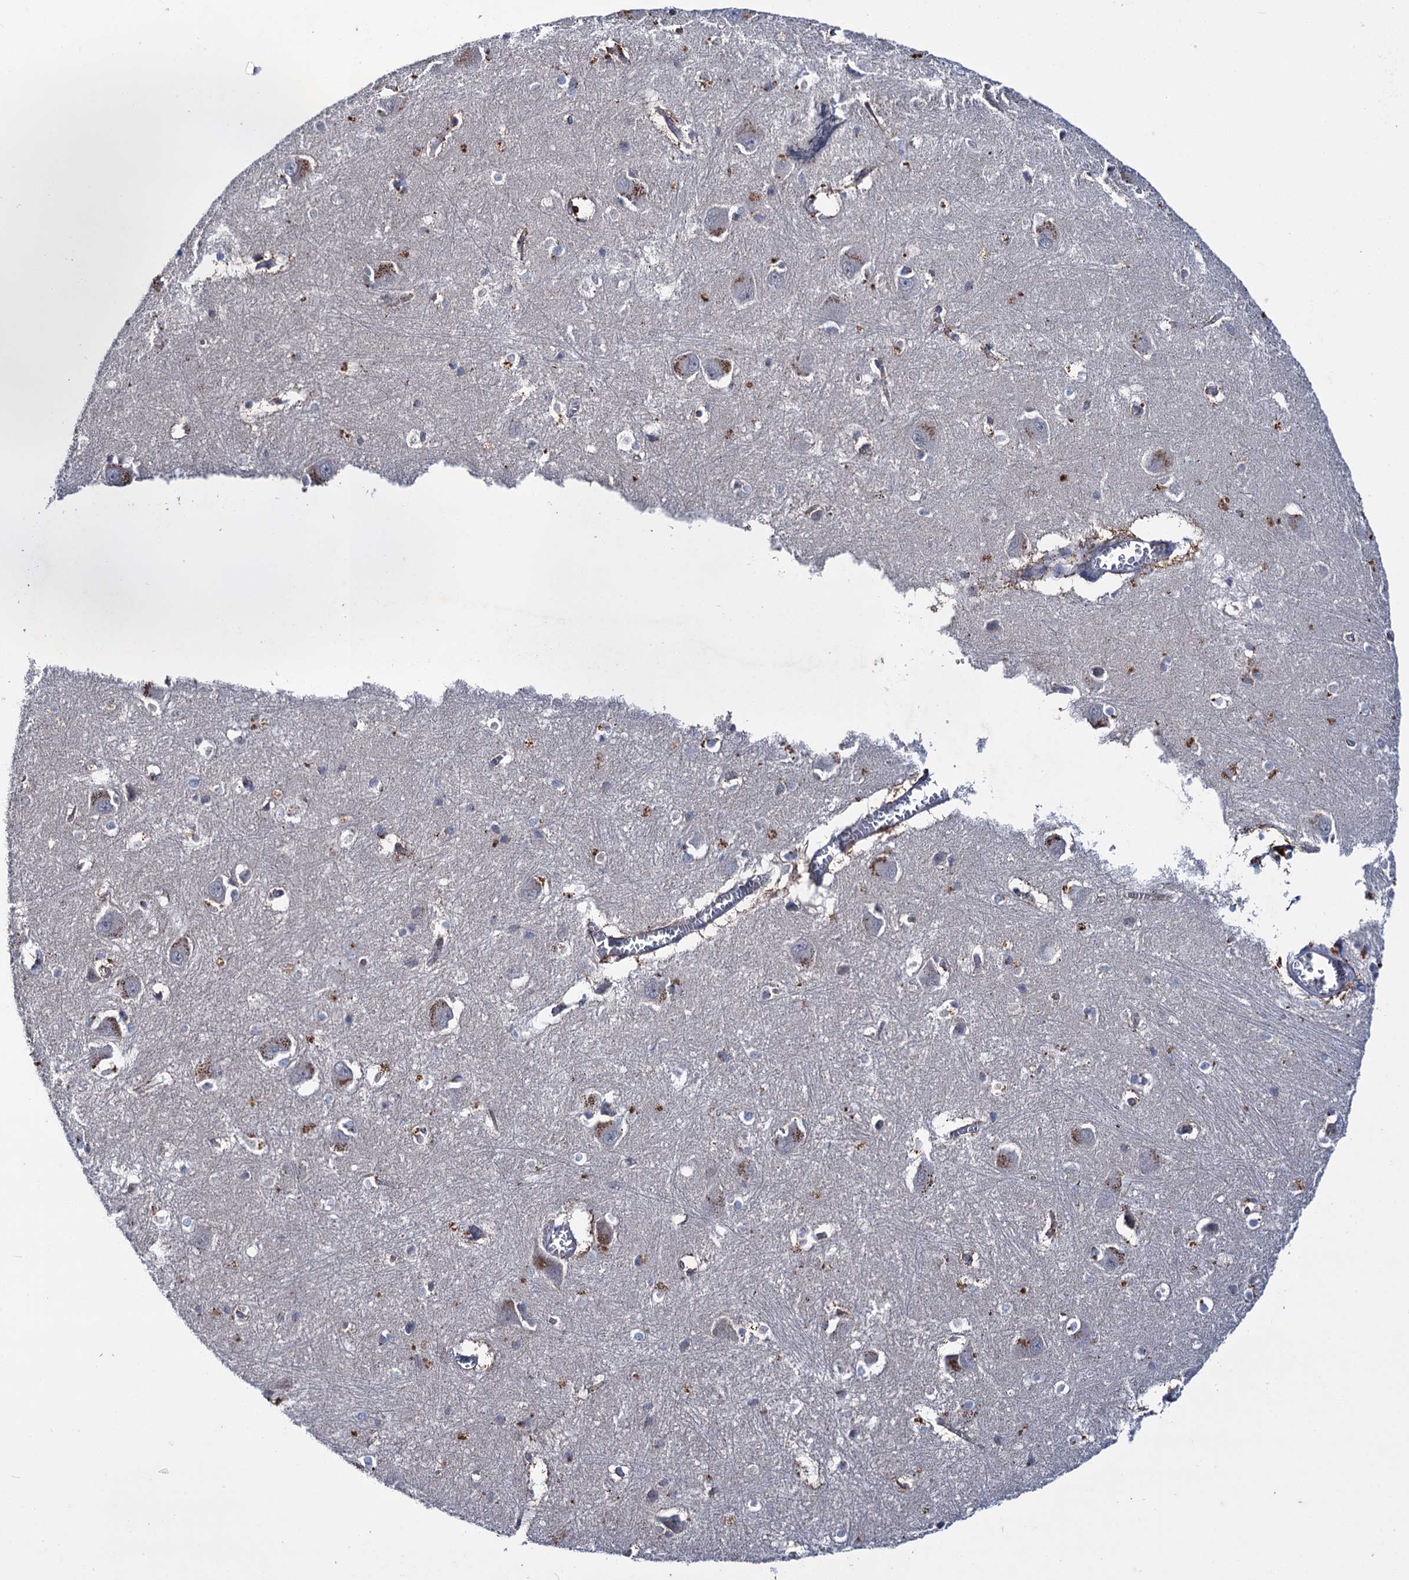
{"staining": {"intensity": "moderate", "quantity": "<25%", "location": "cytoplasmic/membranous"}, "tissue": "caudate", "cell_type": "Glial cells", "image_type": "normal", "snomed": [{"axis": "morphology", "description": "Normal tissue, NOS"}, {"axis": "topography", "description": "Lateral ventricle wall"}], "caption": "Immunohistochemical staining of normal human caudate exhibits low levels of moderate cytoplasmic/membranous positivity in about <25% of glial cells. The staining was performed using DAB (3,3'-diaminobenzidine) to visualize the protein expression in brown, while the nuclei were stained in blue with hematoxylin (Magnification: 20x).", "gene": "LYZL4", "patient": {"sex": "male", "age": 37}}